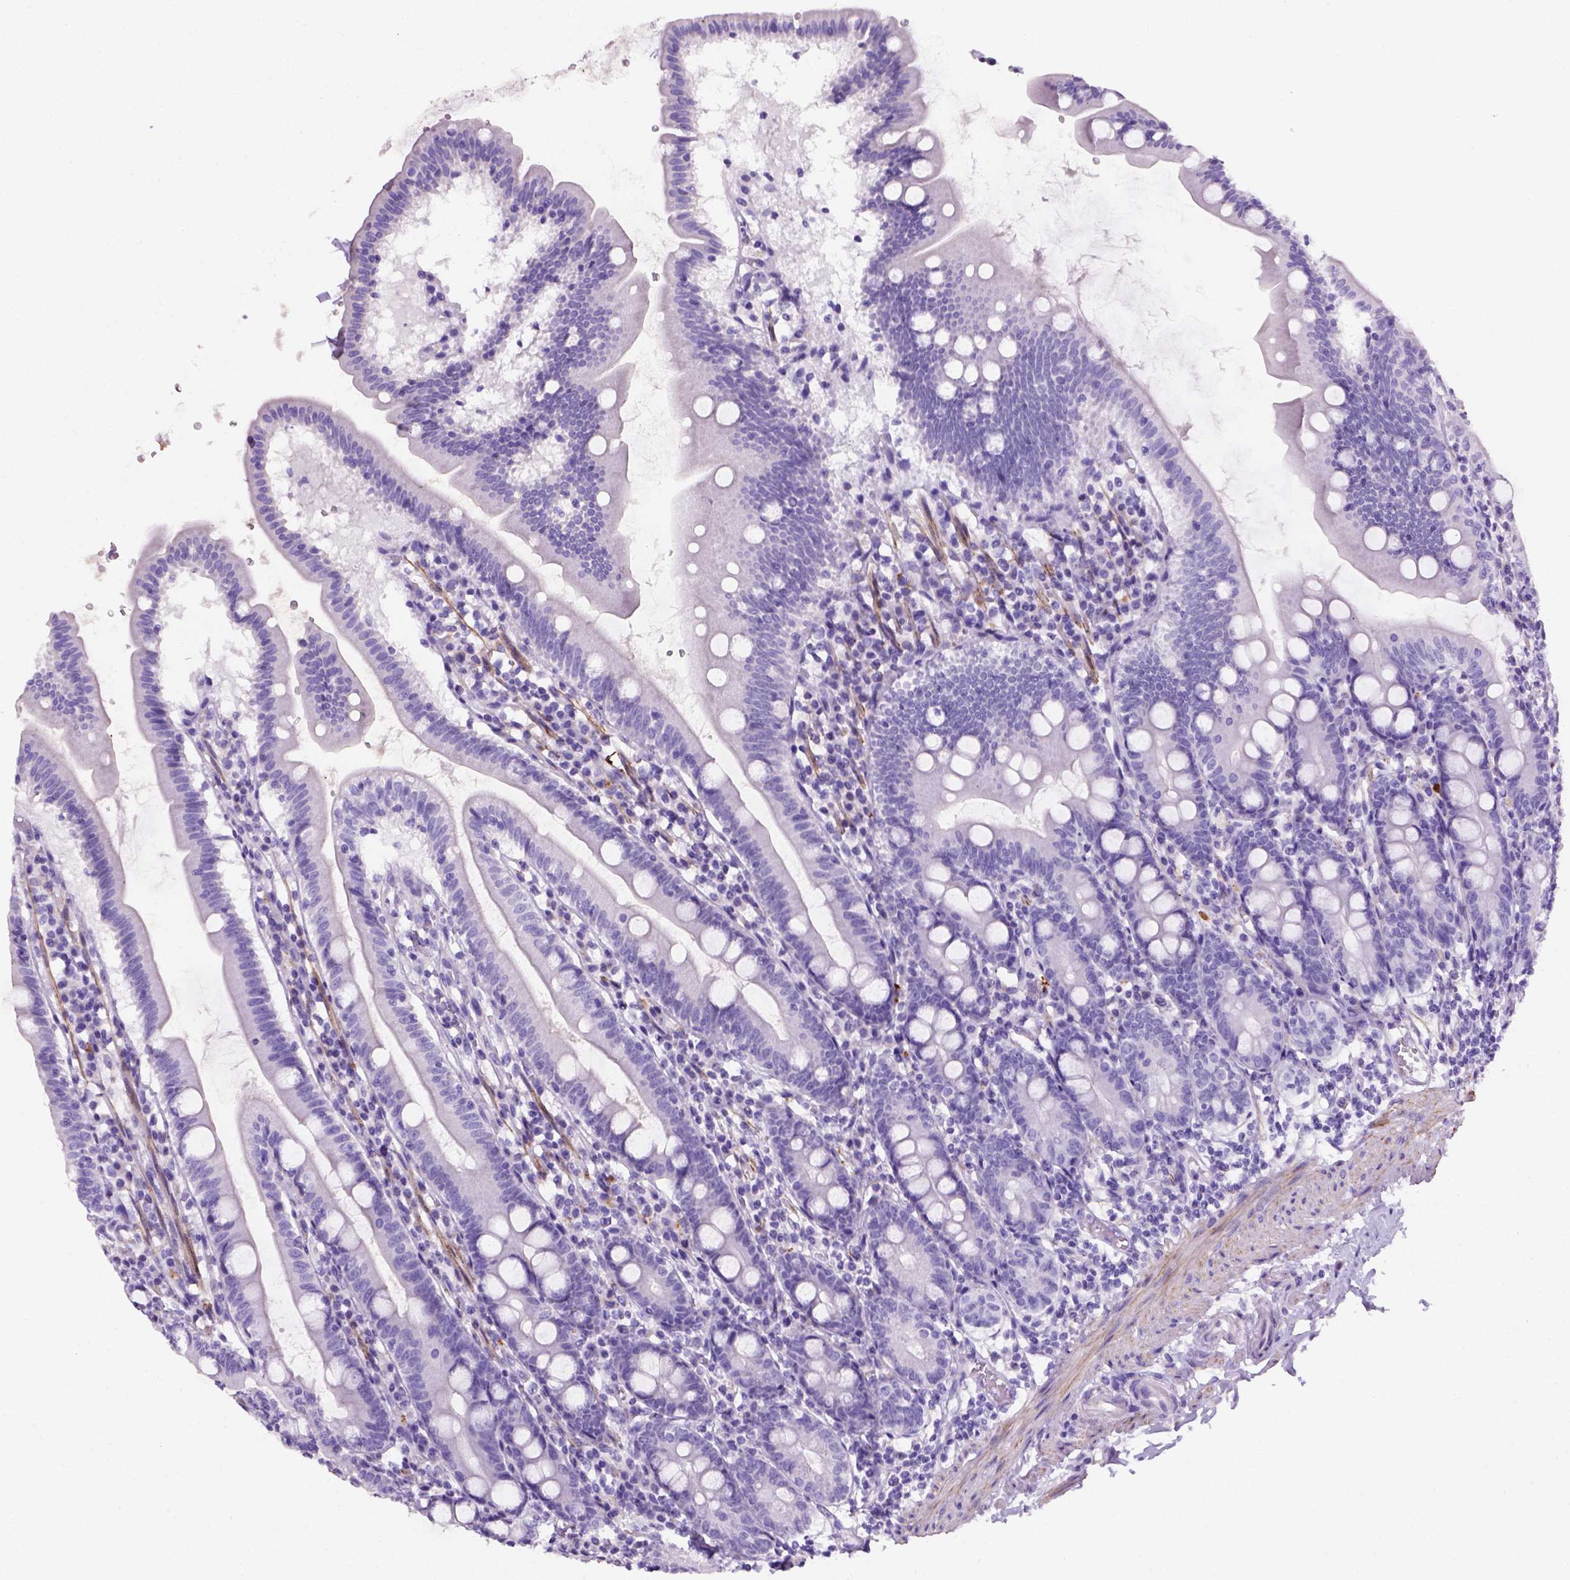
{"staining": {"intensity": "negative", "quantity": "none", "location": "none"}, "tissue": "duodenum", "cell_type": "Glandular cells", "image_type": "normal", "snomed": [{"axis": "morphology", "description": "Normal tissue, NOS"}, {"axis": "topography", "description": "Duodenum"}], "caption": "Immunohistochemistry (IHC) photomicrograph of unremarkable duodenum: duodenum stained with DAB demonstrates no significant protein expression in glandular cells. (Brightfield microscopy of DAB (3,3'-diaminobenzidine) IHC at high magnification).", "gene": "ARHGEF33", "patient": {"sex": "female", "age": 67}}